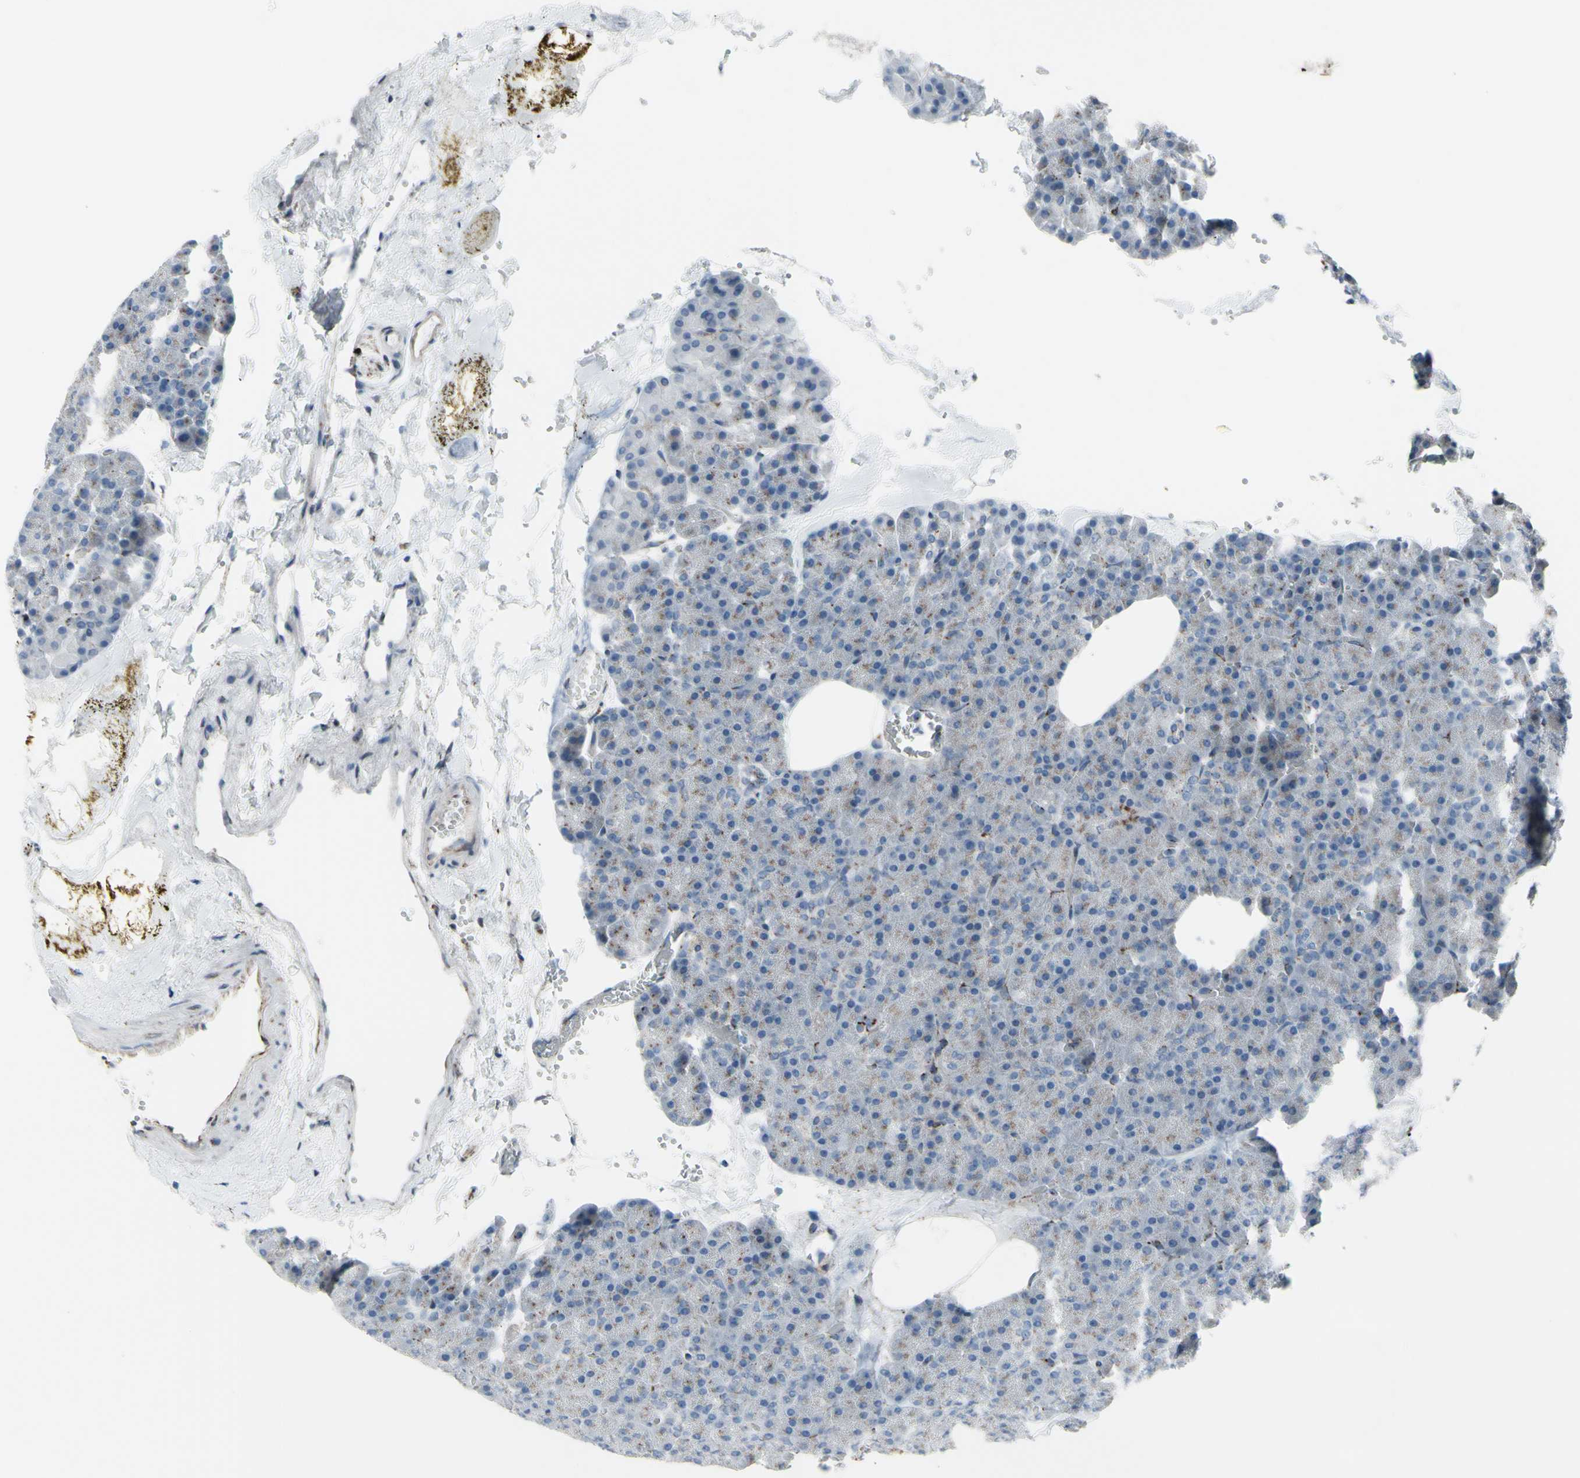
{"staining": {"intensity": "moderate", "quantity": "25%-75%", "location": "cytoplasmic/membranous"}, "tissue": "pancreas", "cell_type": "Exocrine glandular cells", "image_type": "normal", "snomed": [{"axis": "morphology", "description": "Normal tissue, NOS"}, {"axis": "topography", "description": "Pancreas"}], "caption": "Exocrine glandular cells show medium levels of moderate cytoplasmic/membranous expression in approximately 25%-75% of cells in unremarkable pancreas.", "gene": "GLG1", "patient": {"sex": "female", "age": 35}}